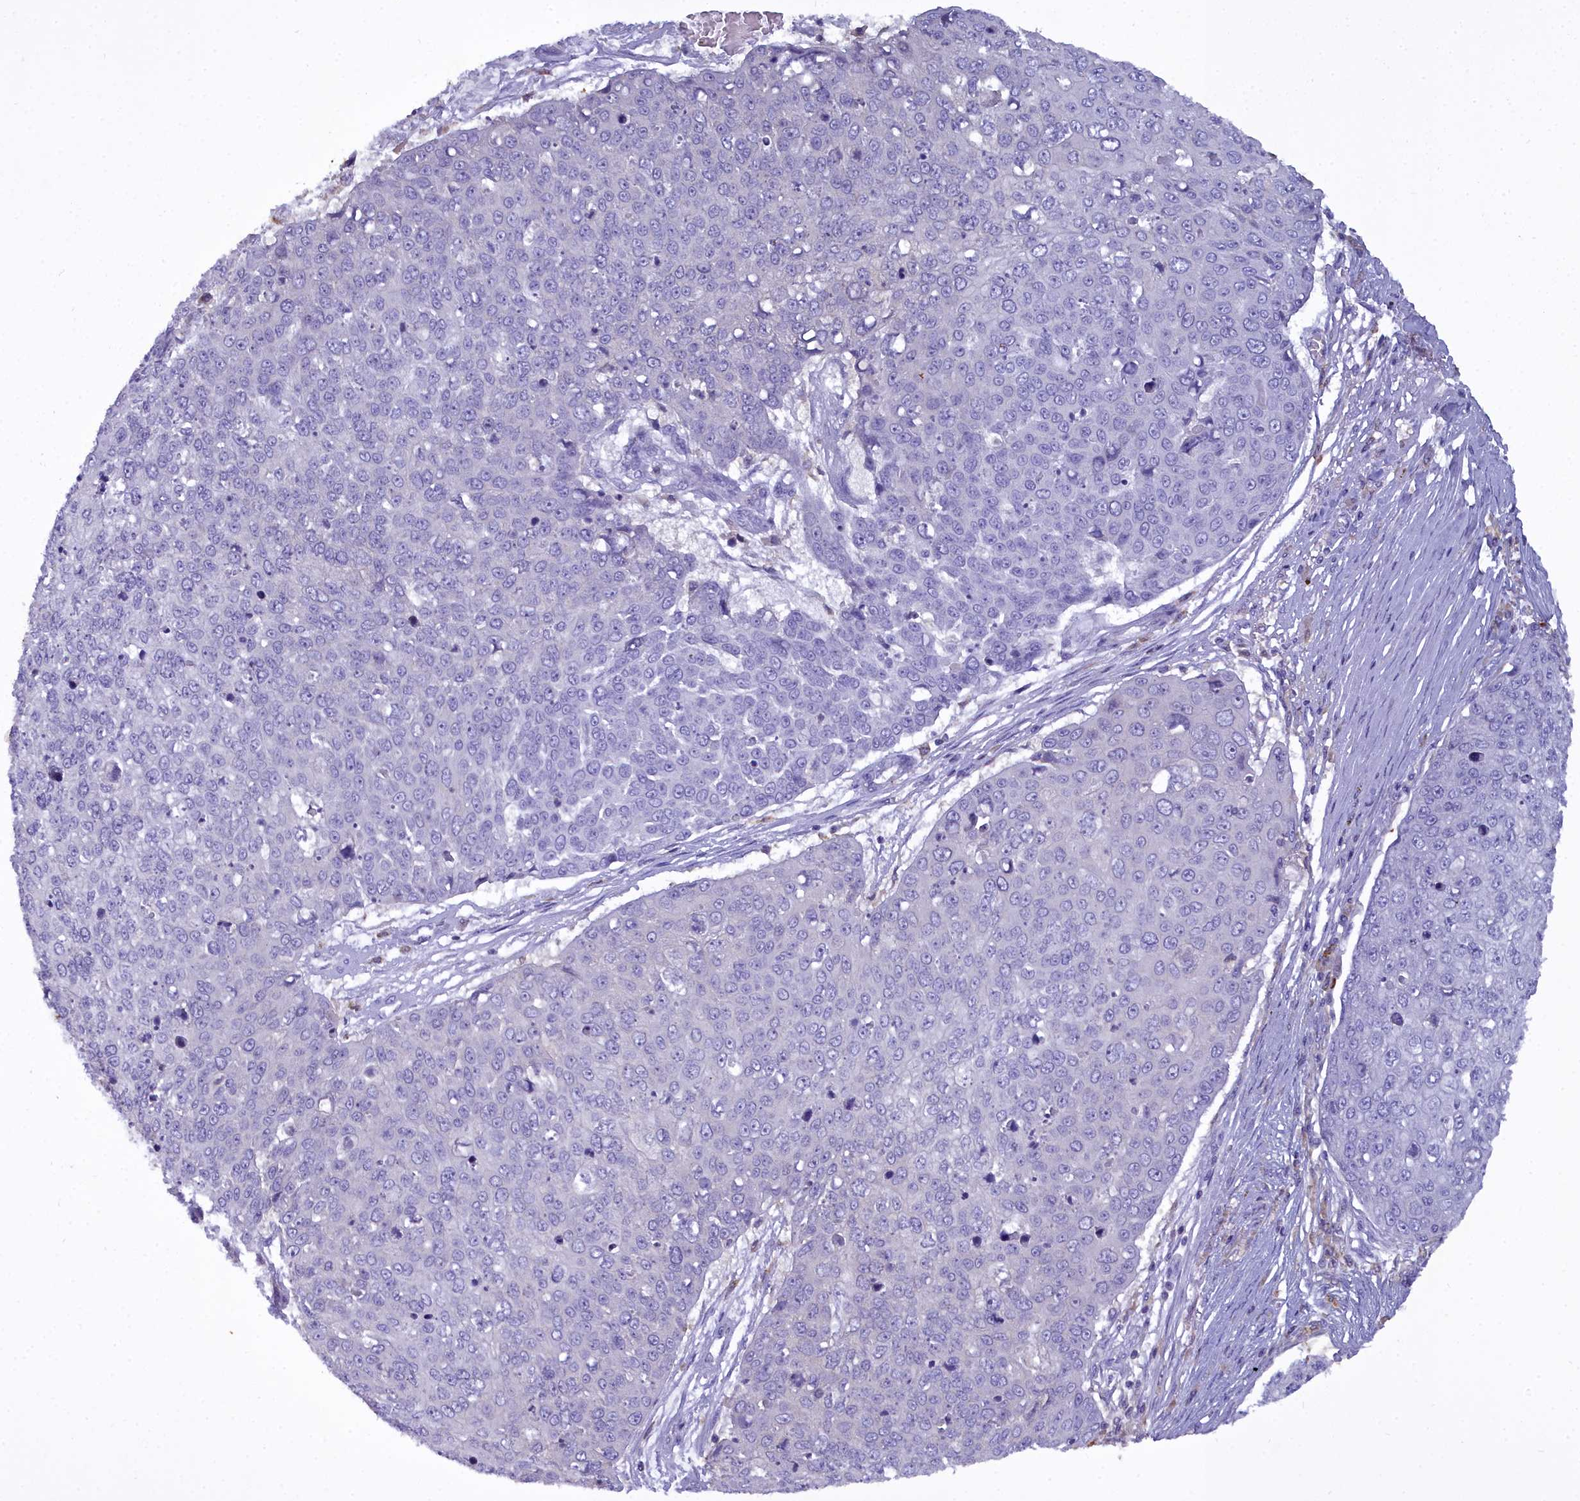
{"staining": {"intensity": "negative", "quantity": "none", "location": "none"}, "tissue": "skin cancer", "cell_type": "Tumor cells", "image_type": "cancer", "snomed": [{"axis": "morphology", "description": "Squamous cell carcinoma, NOS"}, {"axis": "topography", "description": "Skin"}], "caption": "Histopathology image shows no protein expression in tumor cells of skin squamous cell carcinoma tissue.", "gene": "BLNK", "patient": {"sex": "male", "age": 71}}